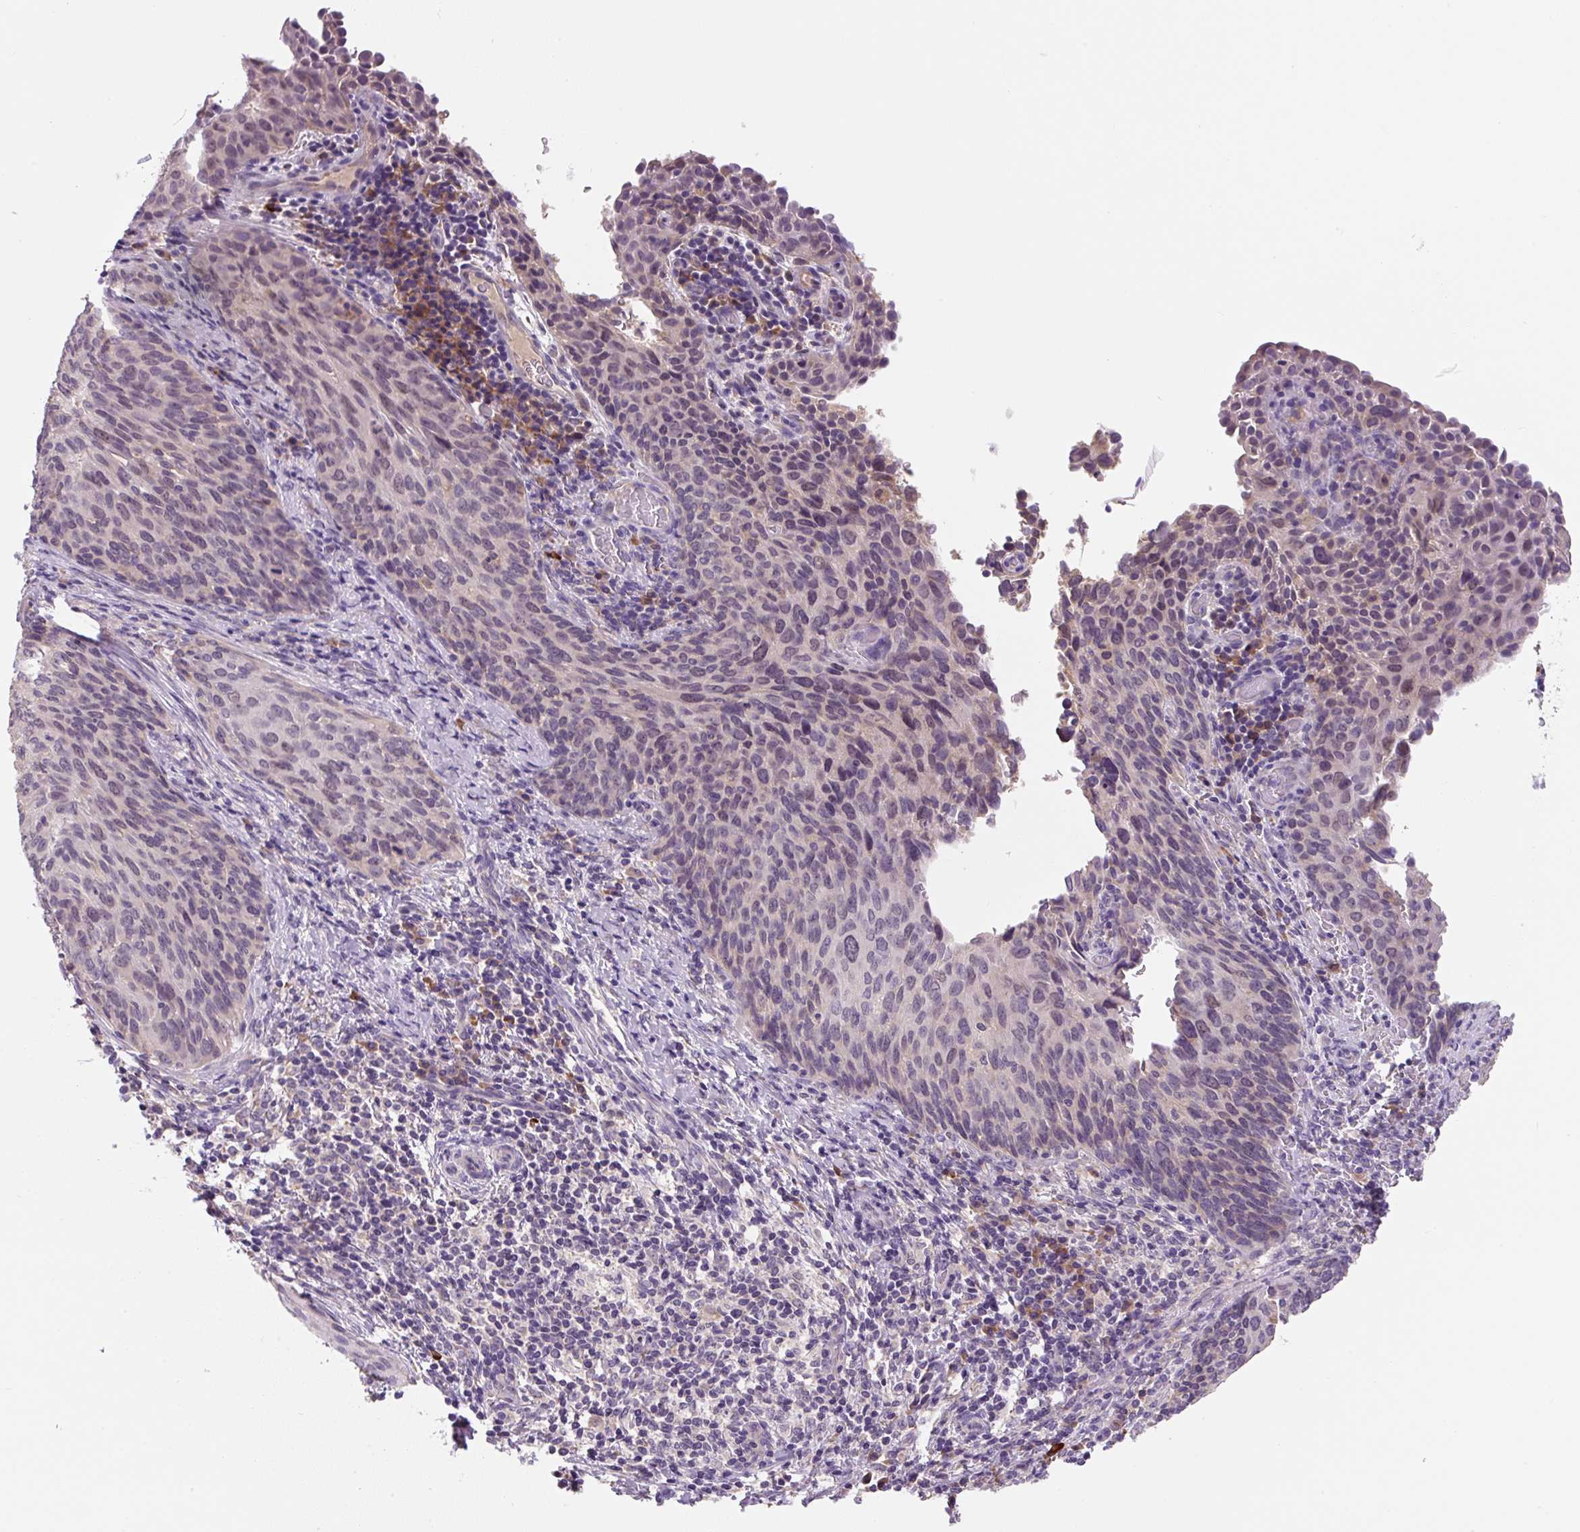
{"staining": {"intensity": "weak", "quantity": "<25%", "location": "nuclear"}, "tissue": "cervical cancer", "cell_type": "Tumor cells", "image_type": "cancer", "snomed": [{"axis": "morphology", "description": "Squamous cell carcinoma, NOS"}, {"axis": "morphology", "description": "Adenocarcinoma, NOS"}, {"axis": "topography", "description": "Cervix"}], "caption": "The immunohistochemistry (IHC) micrograph has no significant staining in tumor cells of cervical cancer (squamous cell carcinoma) tissue. (Immunohistochemistry (ihc), brightfield microscopy, high magnification).", "gene": "FZD5", "patient": {"sex": "female", "age": 52}}